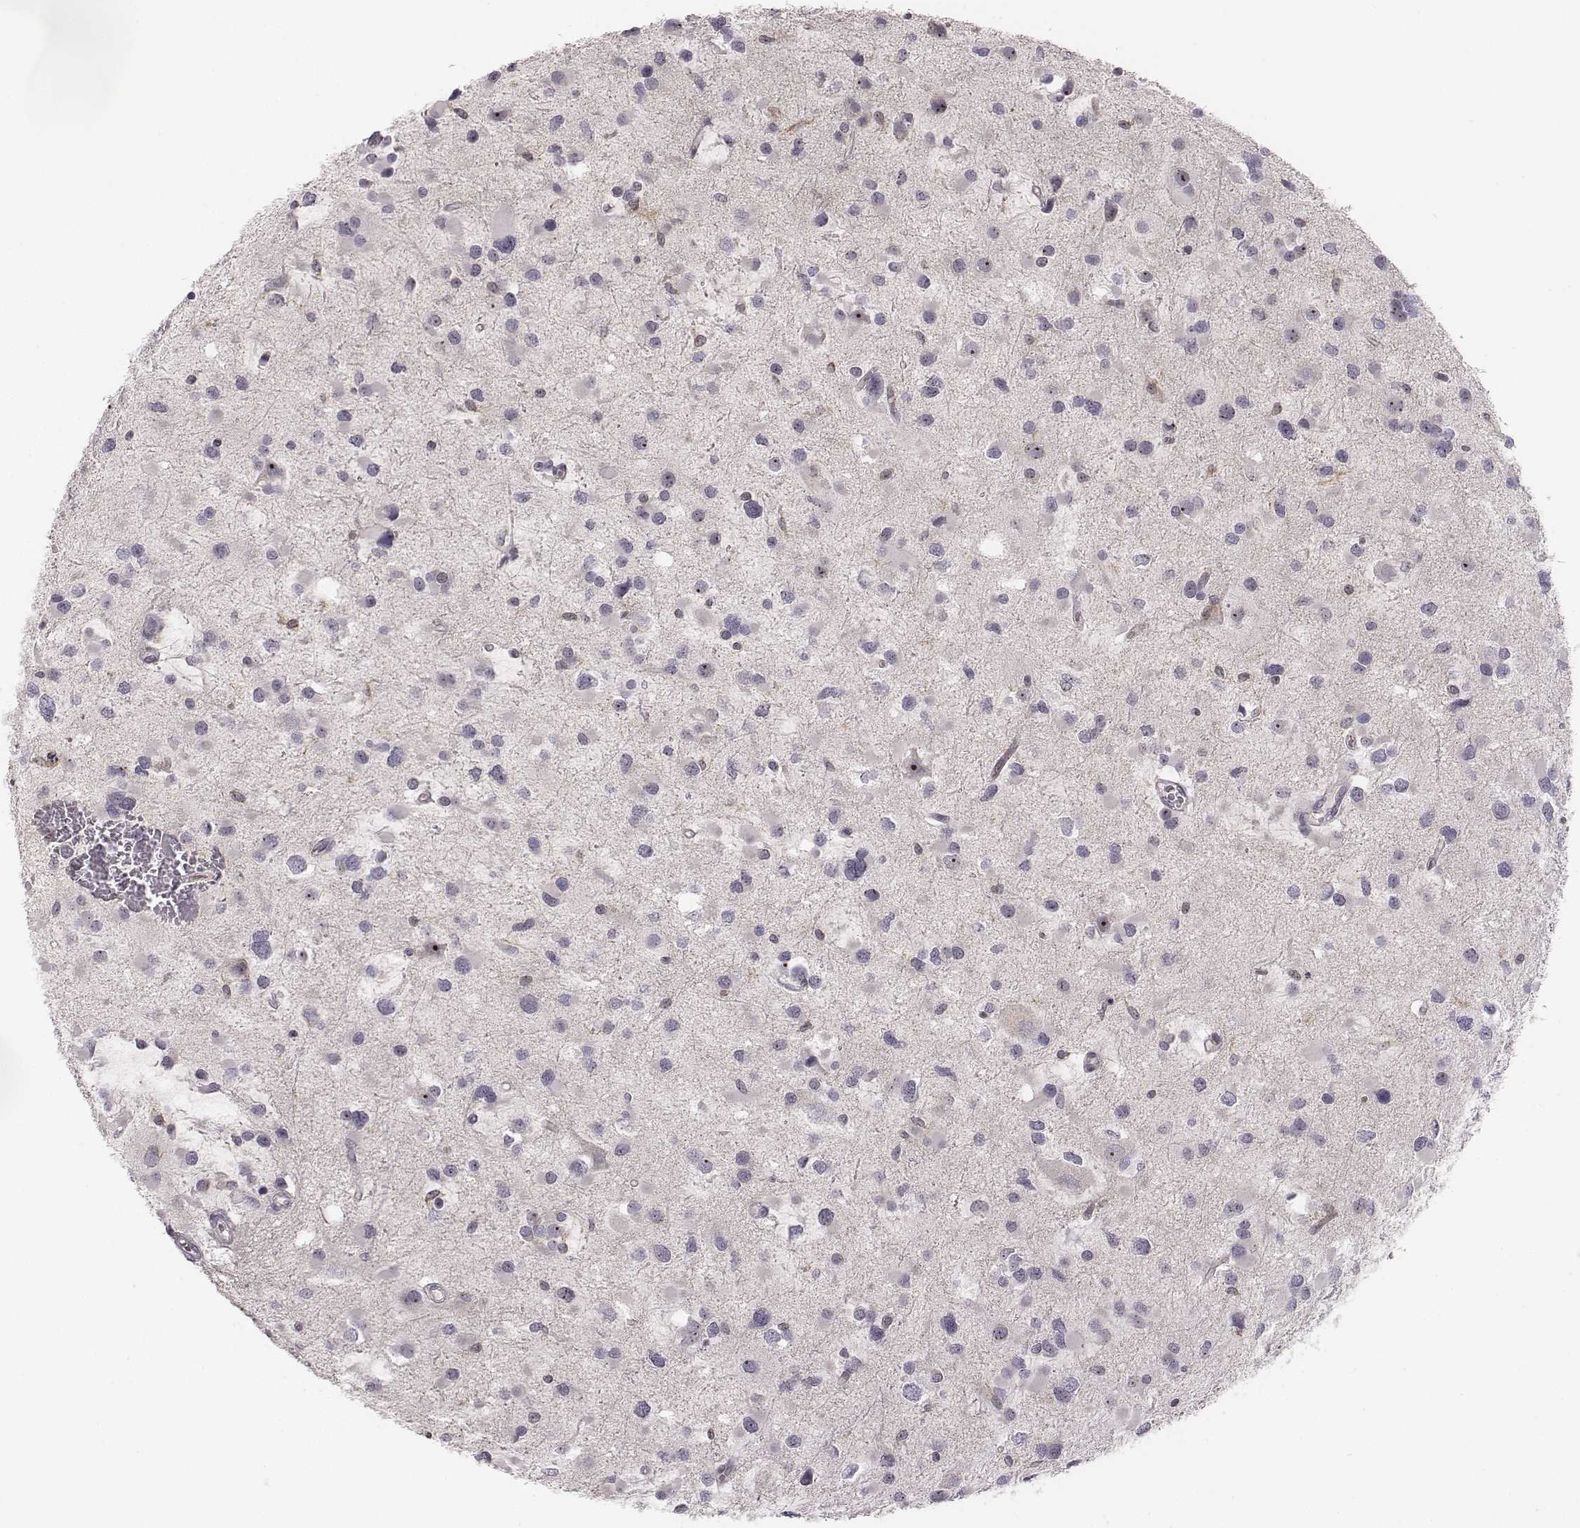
{"staining": {"intensity": "strong", "quantity": "<25%", "location": "nuclear"}, "tissue": "glioma", "cell_type": "Tumor cells", "image_type": "cancer", "snomed": [{"axis": "morphology", "description": "Glioma, malignant, Low grade"}, {"axis": "topography", "description": "Brain"}], "caption": "An immunohistochemistry (IHC) micrograph of neoplastic tissue is shown. Protein staining in brown labels strong nuclear positivity in low-grade glioma (malignant) within tumor cells.", "gene": "NIFK", "patient": {"sex": "female", "age": 32}}